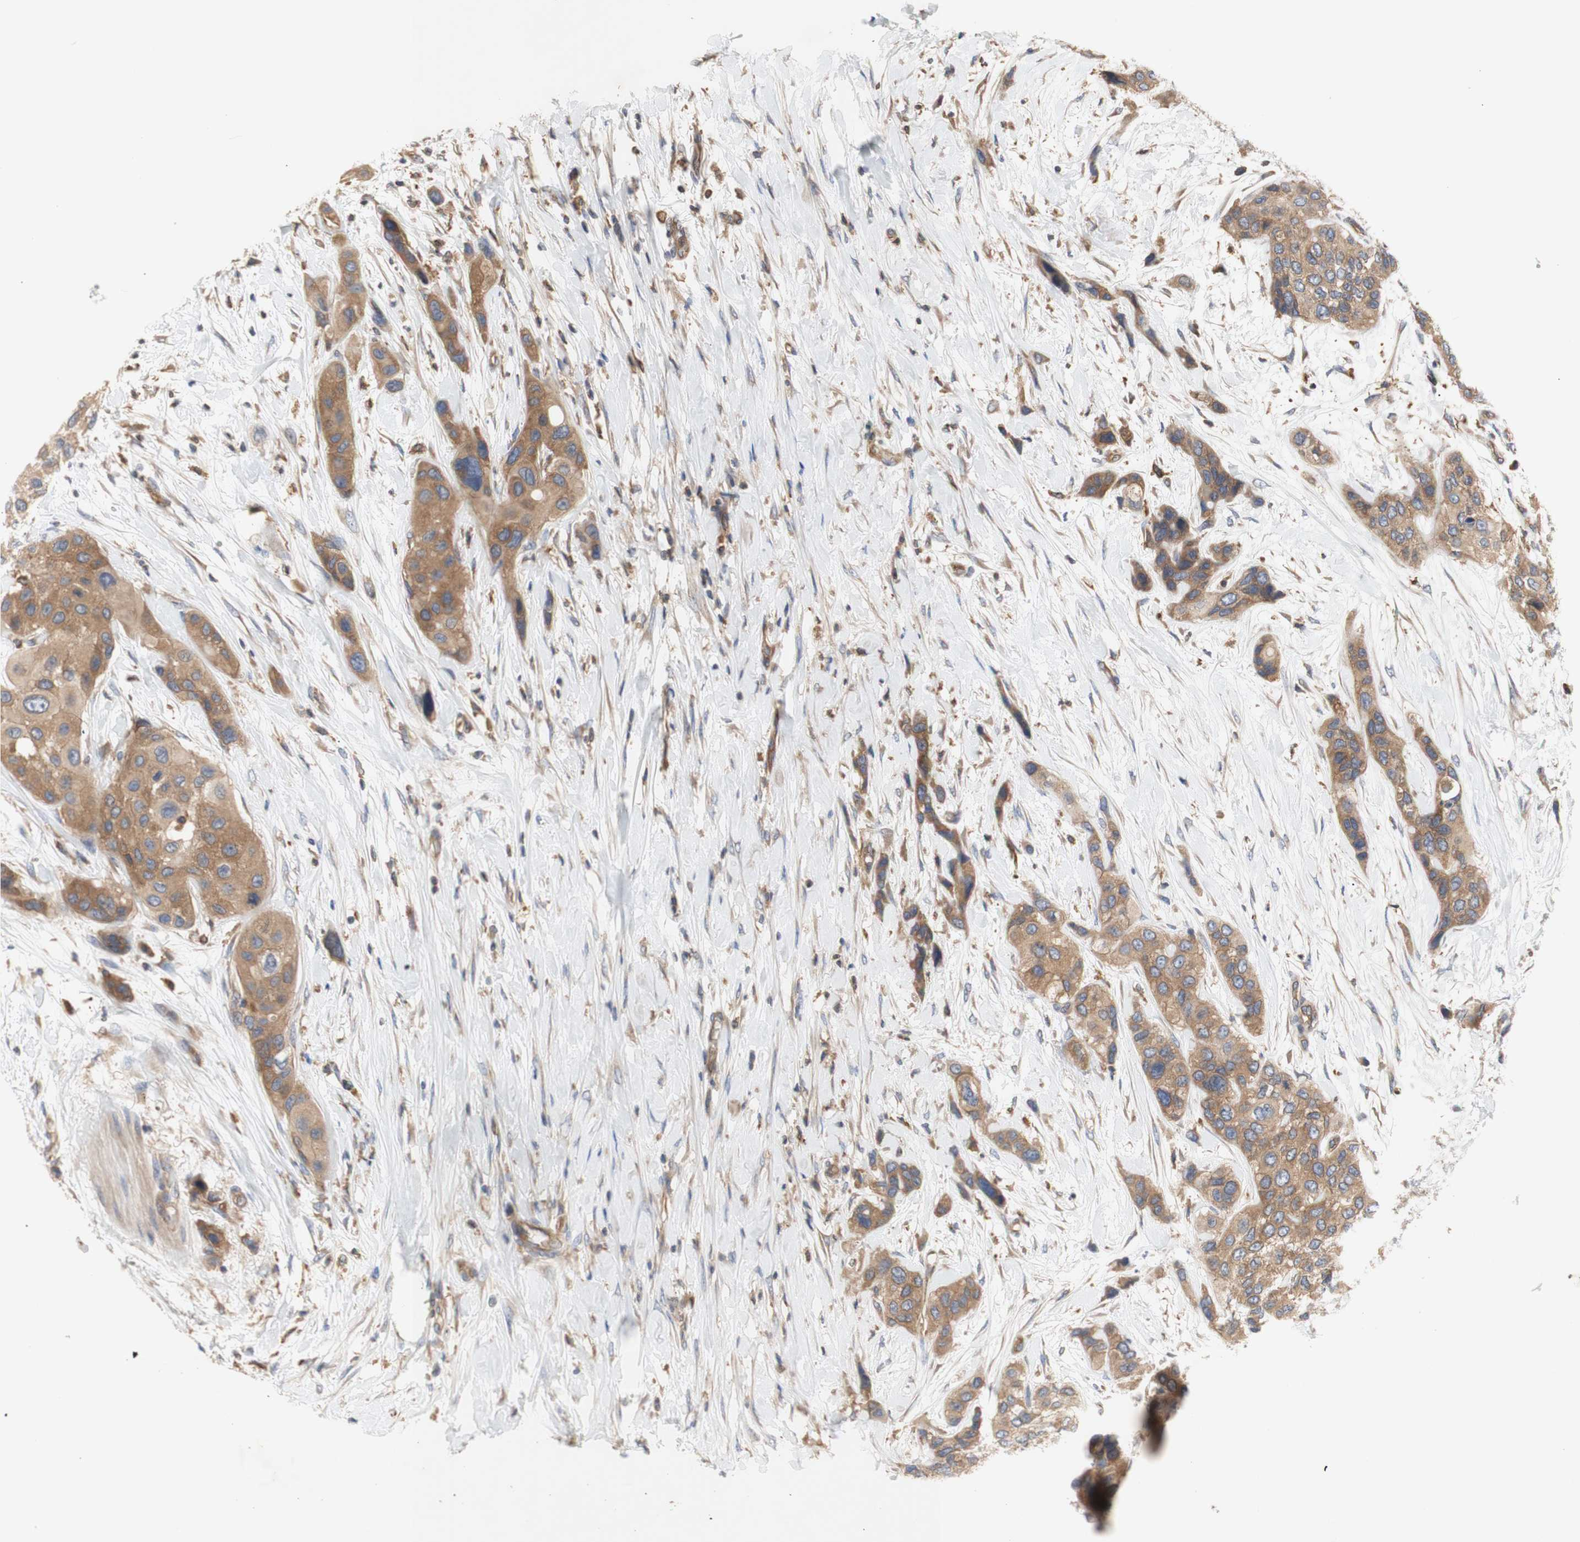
{"staining": {"intensity": "moderate", "quantity": ">75%", "location": "cytoplasmic/membranous"}, "tissue": "urothelial cancer", "cell_type": "Tumor cells", "image_type": "cancer", "snomed": [{"axis": "morphology", "description": "Urothelial carcinoma, High grade"}, {"axis": "topography", "description": "Urinary bladder"}], "caption": "About >75% of tumor cells in urothelial cancer reveal moderate cytoplasmic/membranous protein staining as visualized by brown immunohistochemical staining.", "gene": "IKBKG", "patient": {"sex": "female", "age": 56}}